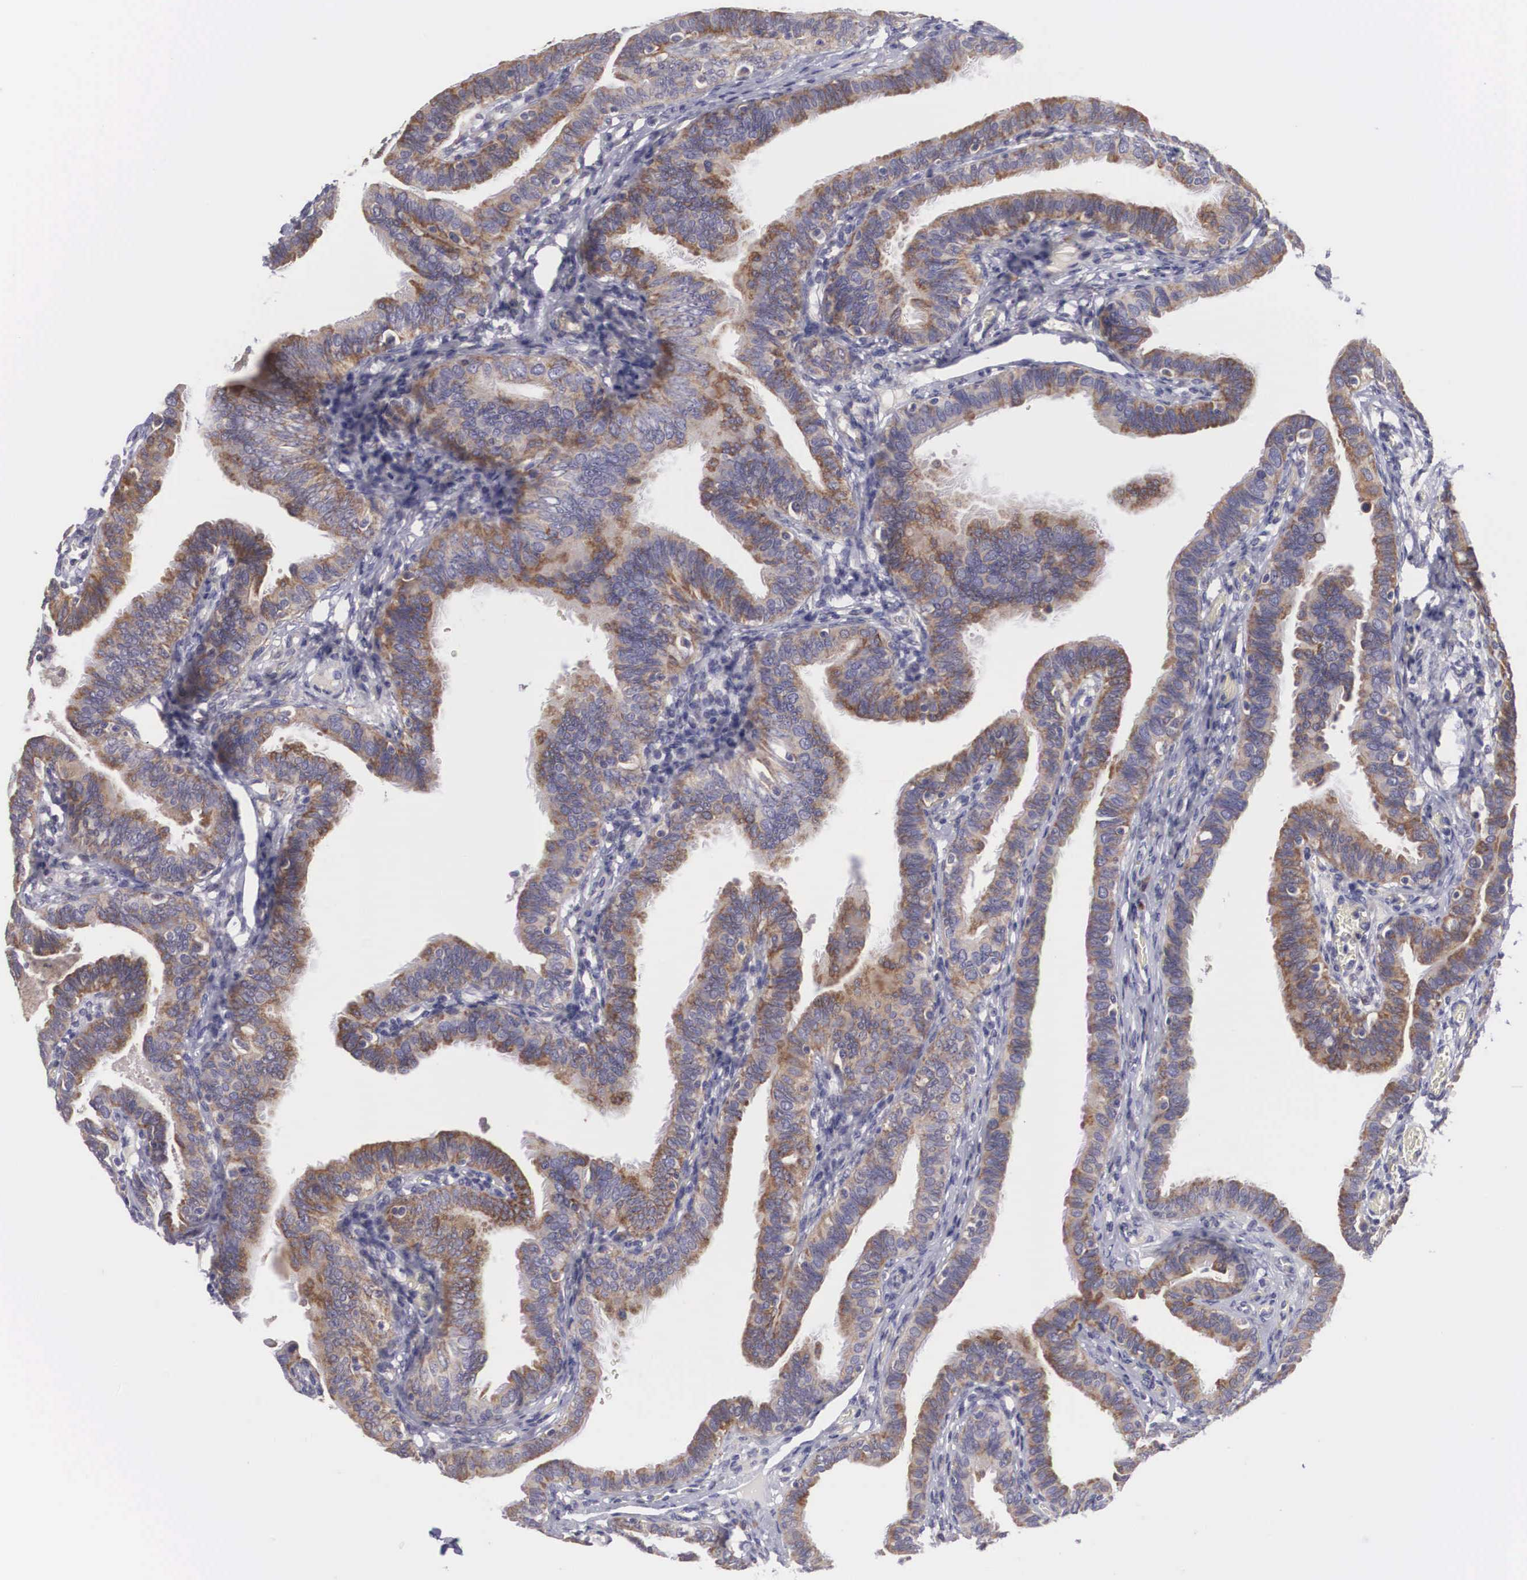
{"staining": {"intensity": "weak", "quantity": "25%-75%", "location": "cytoplasmic/membranous"}, "tissue": "fallopian tube", "cell_type": "Glandular cells", "image_type": "normal", "snomed": [{"axis": "morphology", "description": "Normal tissue, NOS"}, {"axis": "topography", "description": "Fallopian tube"}], "caption": "Glandular cells demonstrate weak cytoplasmic/membranous expression in approximately 25%-75% of cells in unremarkable fallopian tube. Immunohistochemistry (ihc) stains the protein of interest in brown and the nuclei are stained blue.", "gene": "NREP", "patient": {"sex": "female", "age": 38}}